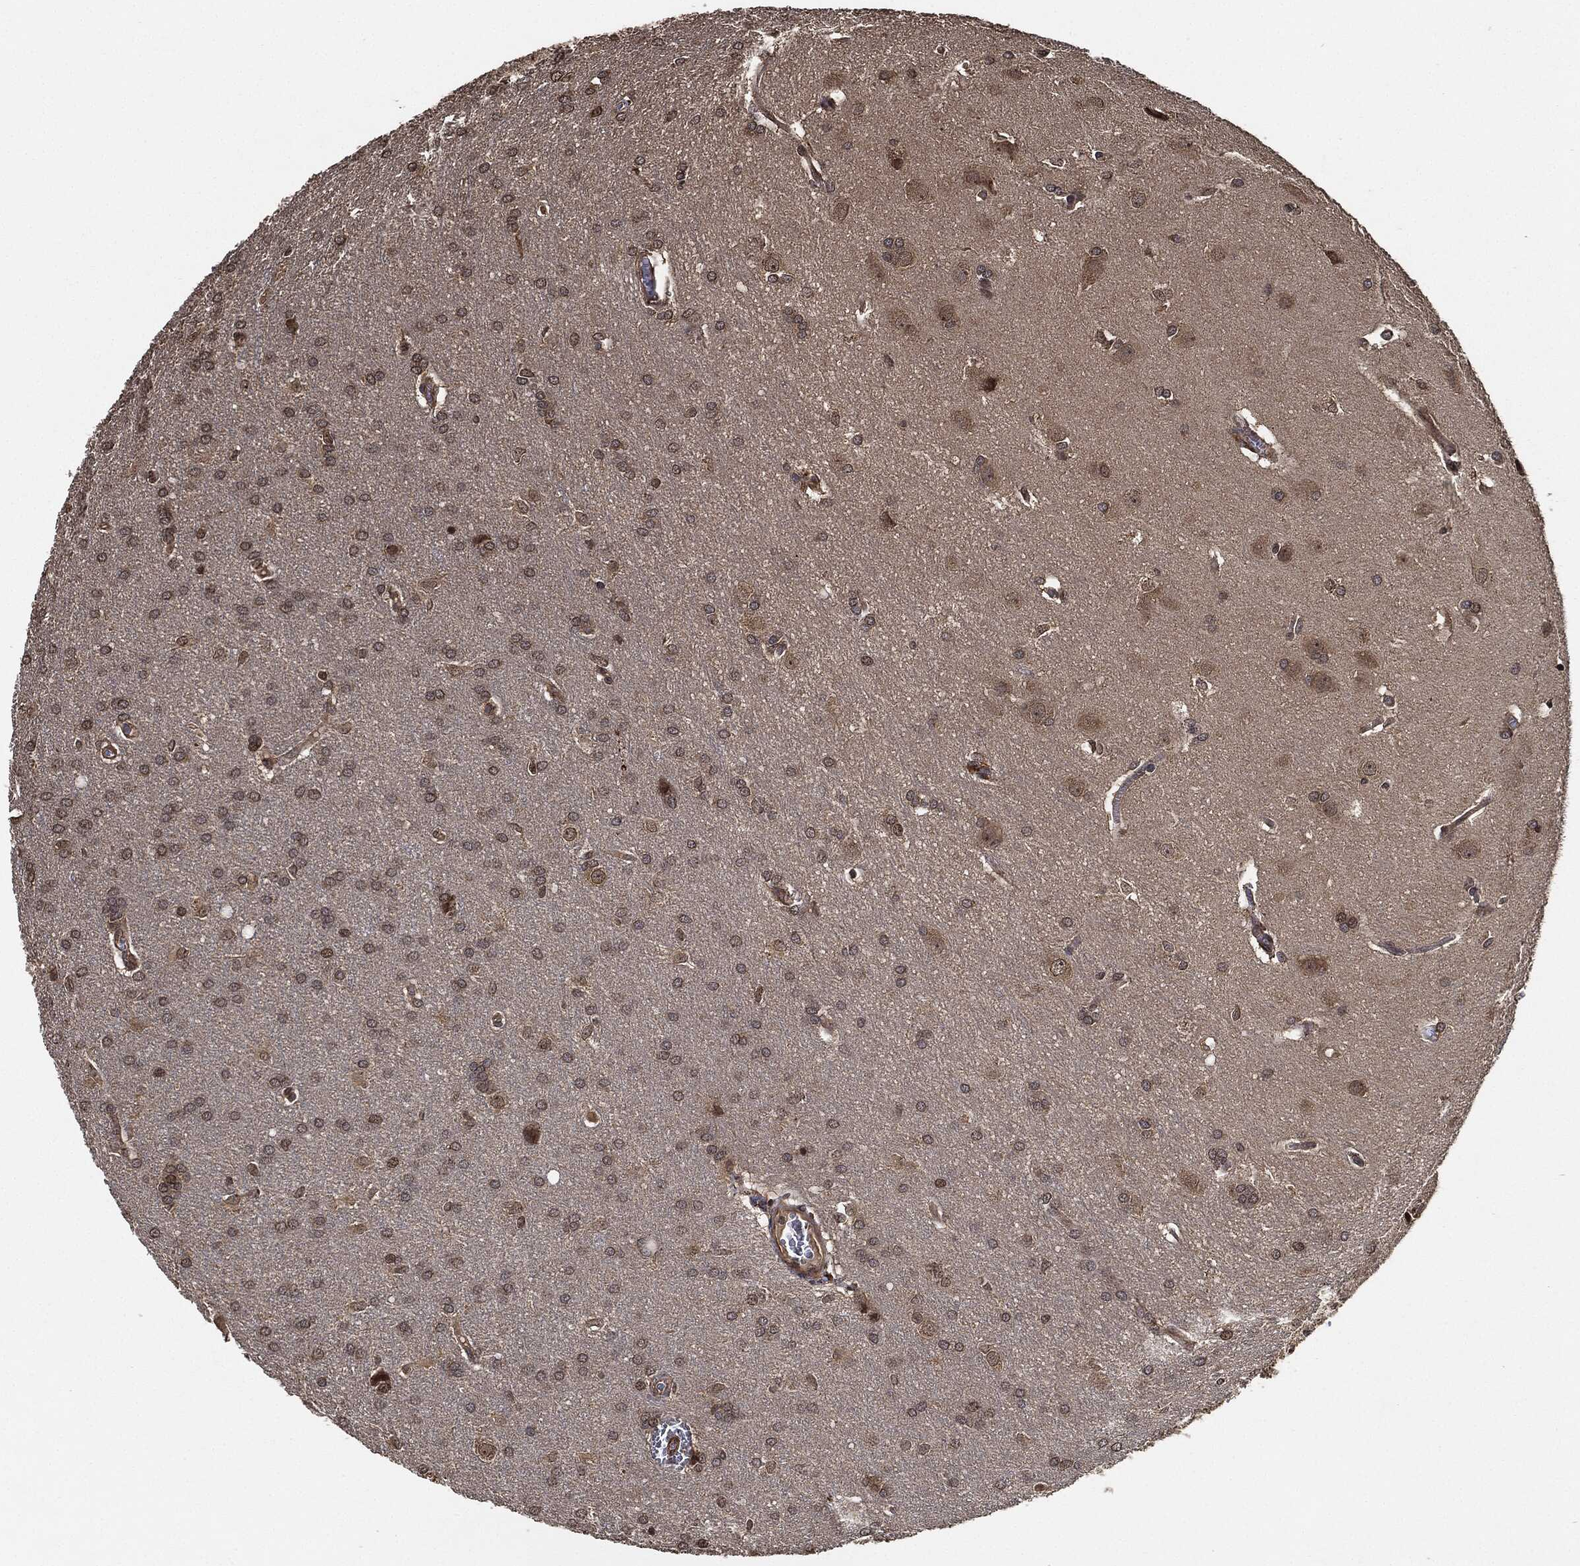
{"staining": {"intensity": "moderate", "quantity": "25%-75%", "location": "nuclear"}, "tissue": "glioma", "cell_type": "Tumor cells", "image_type": "cancer", "snomed": [{"axis": "morphology", "description": "Glioma, malignant, Low grade"}, {"axis": "topography", "description": "Brain"}], "caption": "This photomicrograph reveals immunohistochemistry (IHC) staining of glioma, with medium moderate nuclear staining in approximately 25%-75% of tumor cells.", "gene": "PDK1", "patient": {"sex": "female", "age": 32}}